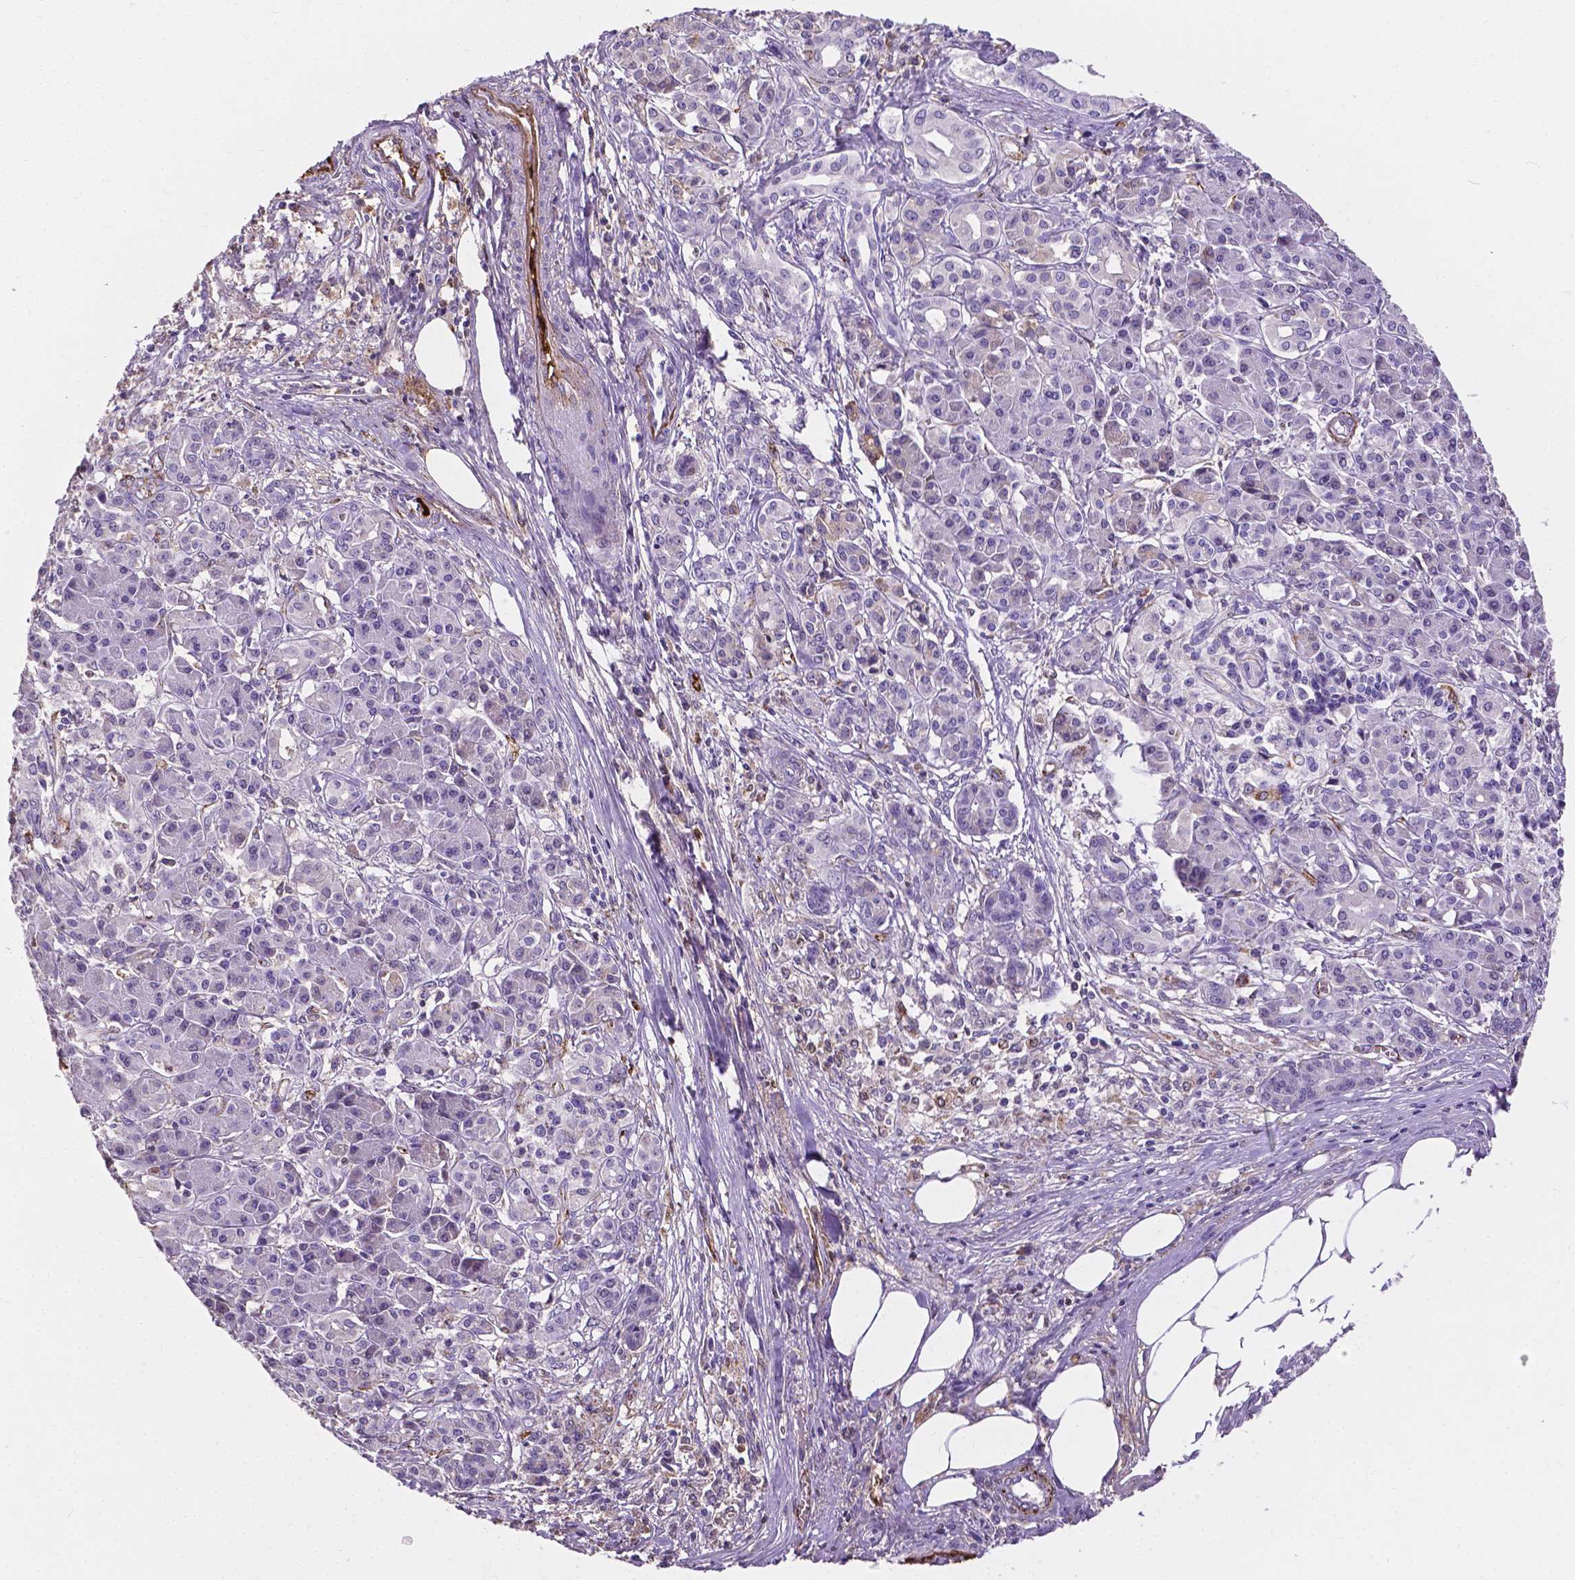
{"staining": {"intensity": "negative", "quantity": "none", "location": "none"}, "tissue": "pancreatic cancer", "cell_type": "Tumor cells", "image_type": "cancer", "snomed": [{"axis": "morphology", "description": "Adenocarcinoma, NOS"}, {"axis": "topography", "description": "Pancreas"}], "caption": "Pancreatic cancer (adenocarcinoma) was stained to show a protein in brown. There is no significant expression in tumor cells.", "gene": "APOE", "patient": {"sex": "female", "age": 68}}